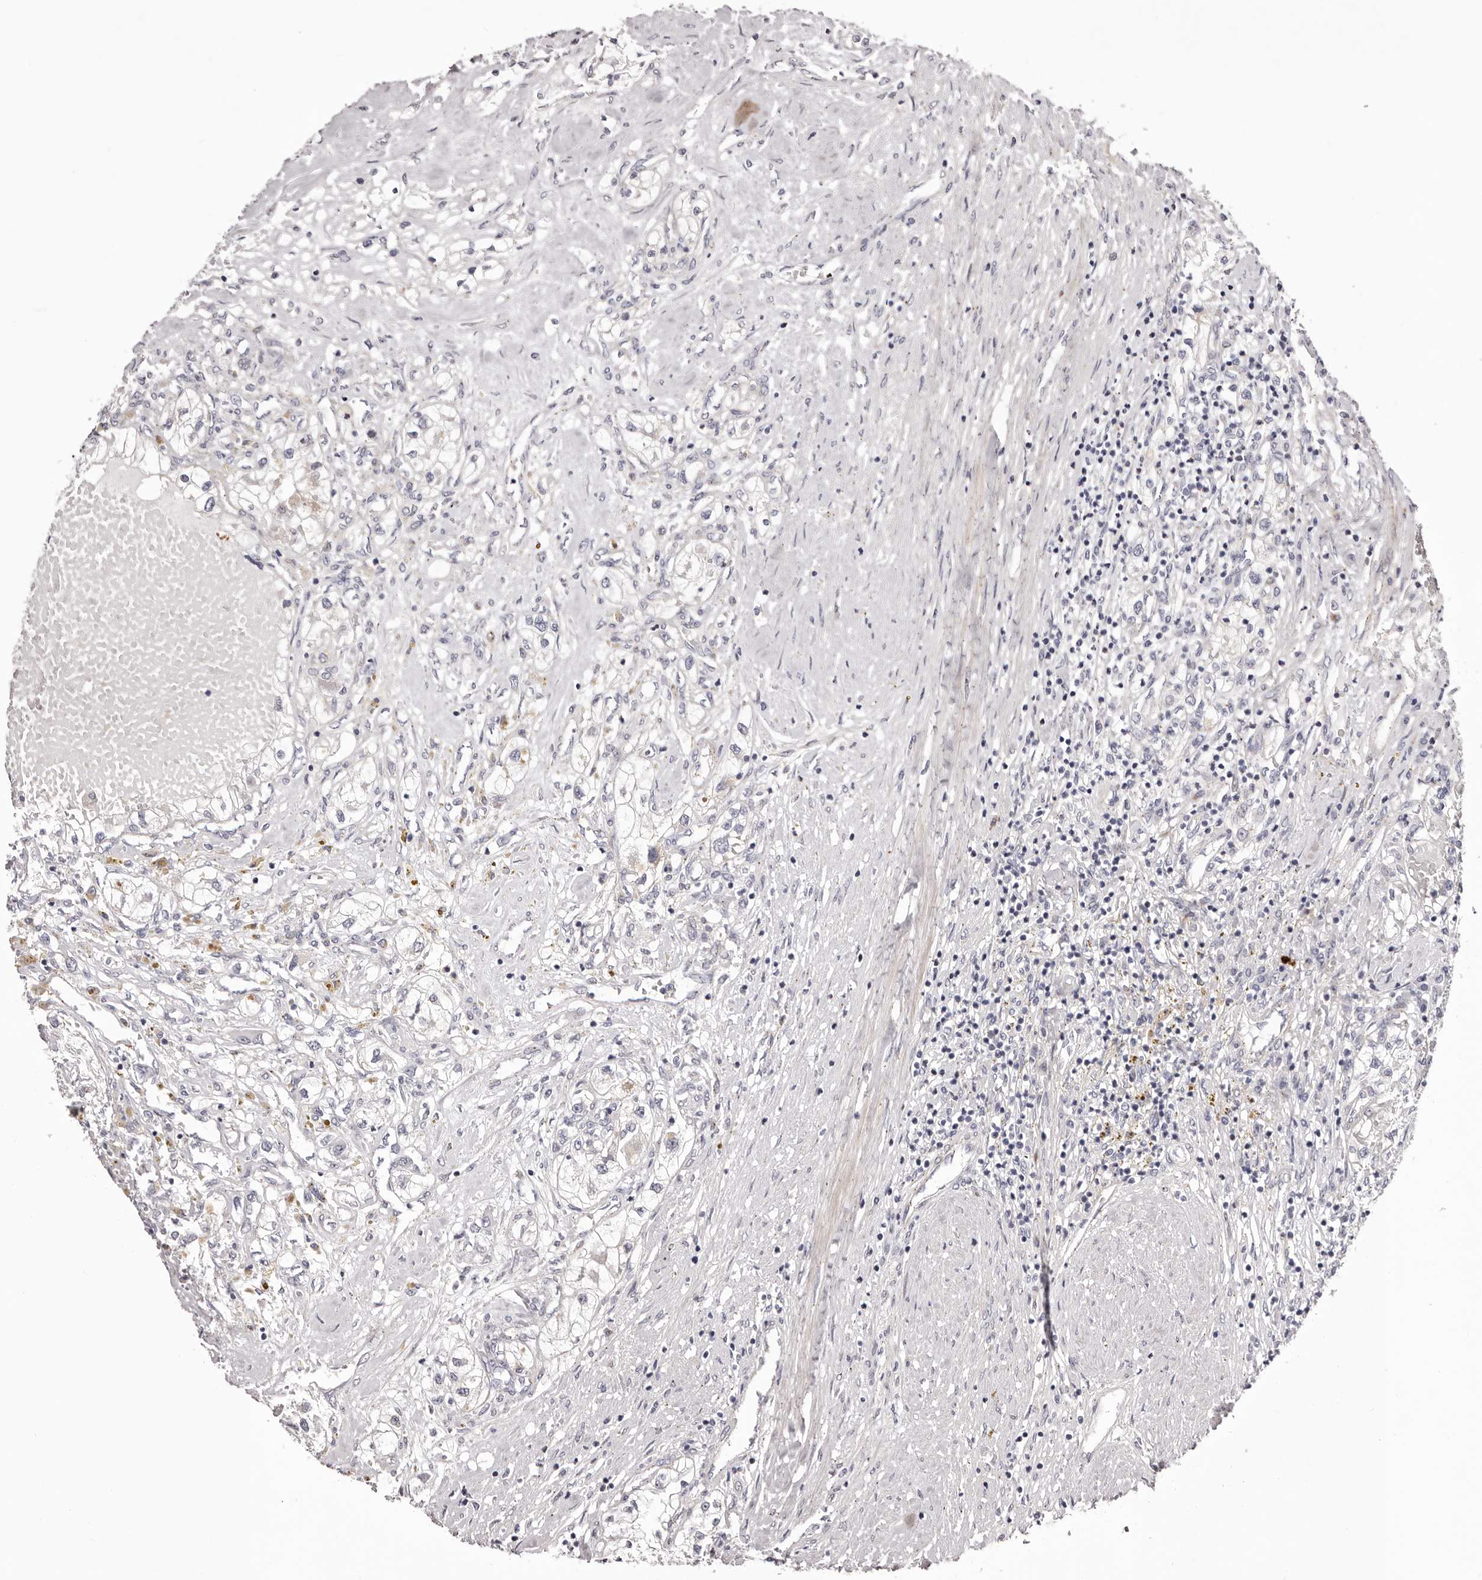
{"staining": {"intensity": "negative", "quantity": "none", "location": "none"}, "tissue": "renal cancer", "cell_type": "Tumor cells", "image_type": "cancer", "snomed": [{"axis": "morphology", "description": "Normal tissue, NOS"}, {"axis": "morphology", "description": "Adenocarcinoma, NOS"}, {"axis": "topography", "description": "Kidney"}], "caption": "The histopathology image exhibits no significant positivity in tumor cells of renal cancer (adenocarcinoma).", "gene": "PEG10", "patient": {"sex": "male", "age": 68}}